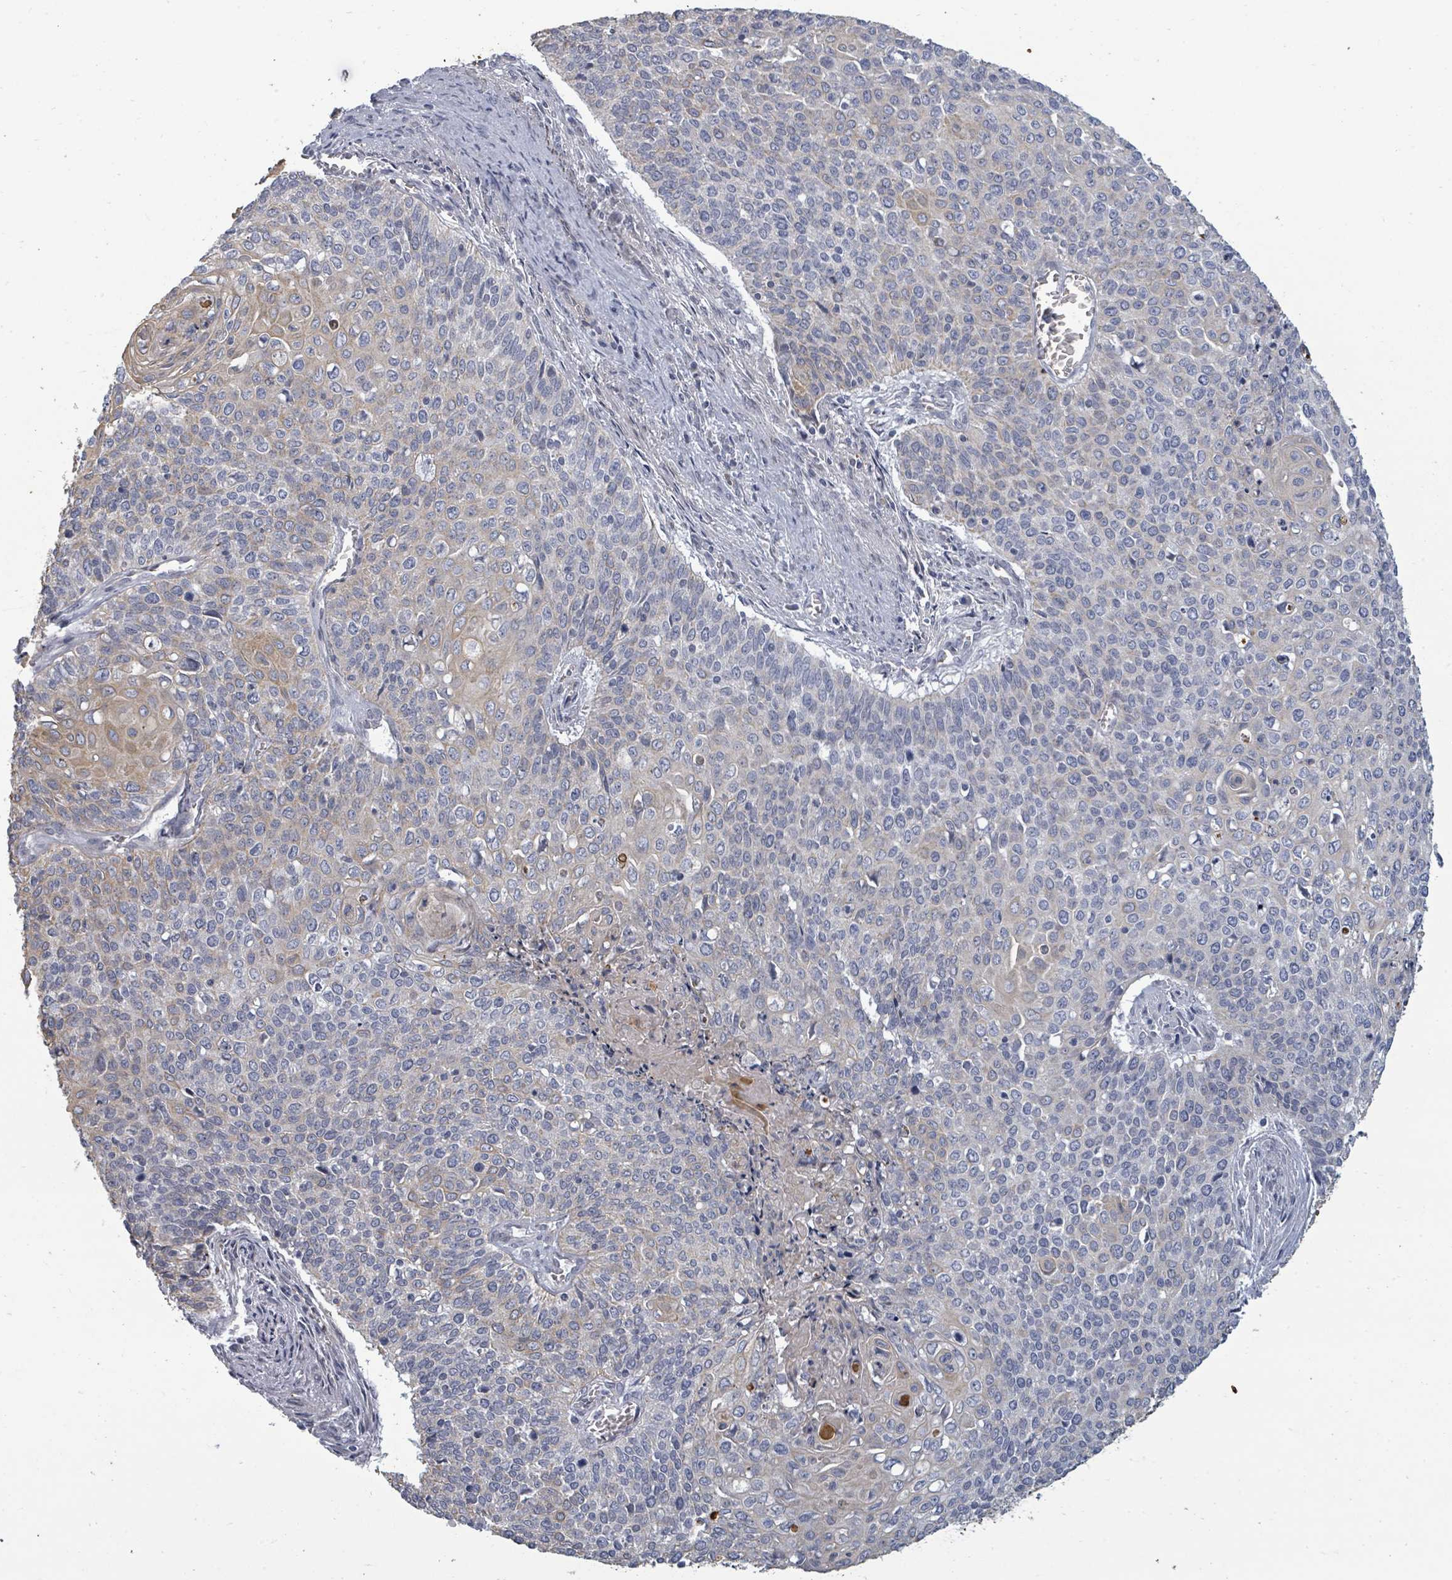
{"staining": {"intensity": "weak", "quantity": "<25%", "location": "cytoplasmic/membranous"}, "tissue": "cervical cancer", "cell_type": "Tumor cells", "image_type": "cancer", "snomed": [{"axis": "morphology", "description": "Squamous cell carcinoma, NOS"}, {"axis": "topography", "description": "Cervix"}], "caption": "The photomicrograph exhibits no significant positivity in tumor cells of cervical cancer (squamous cell carcinoma).", "gene": "ASB12", "patient": {"sex": "female", "age": 39}}